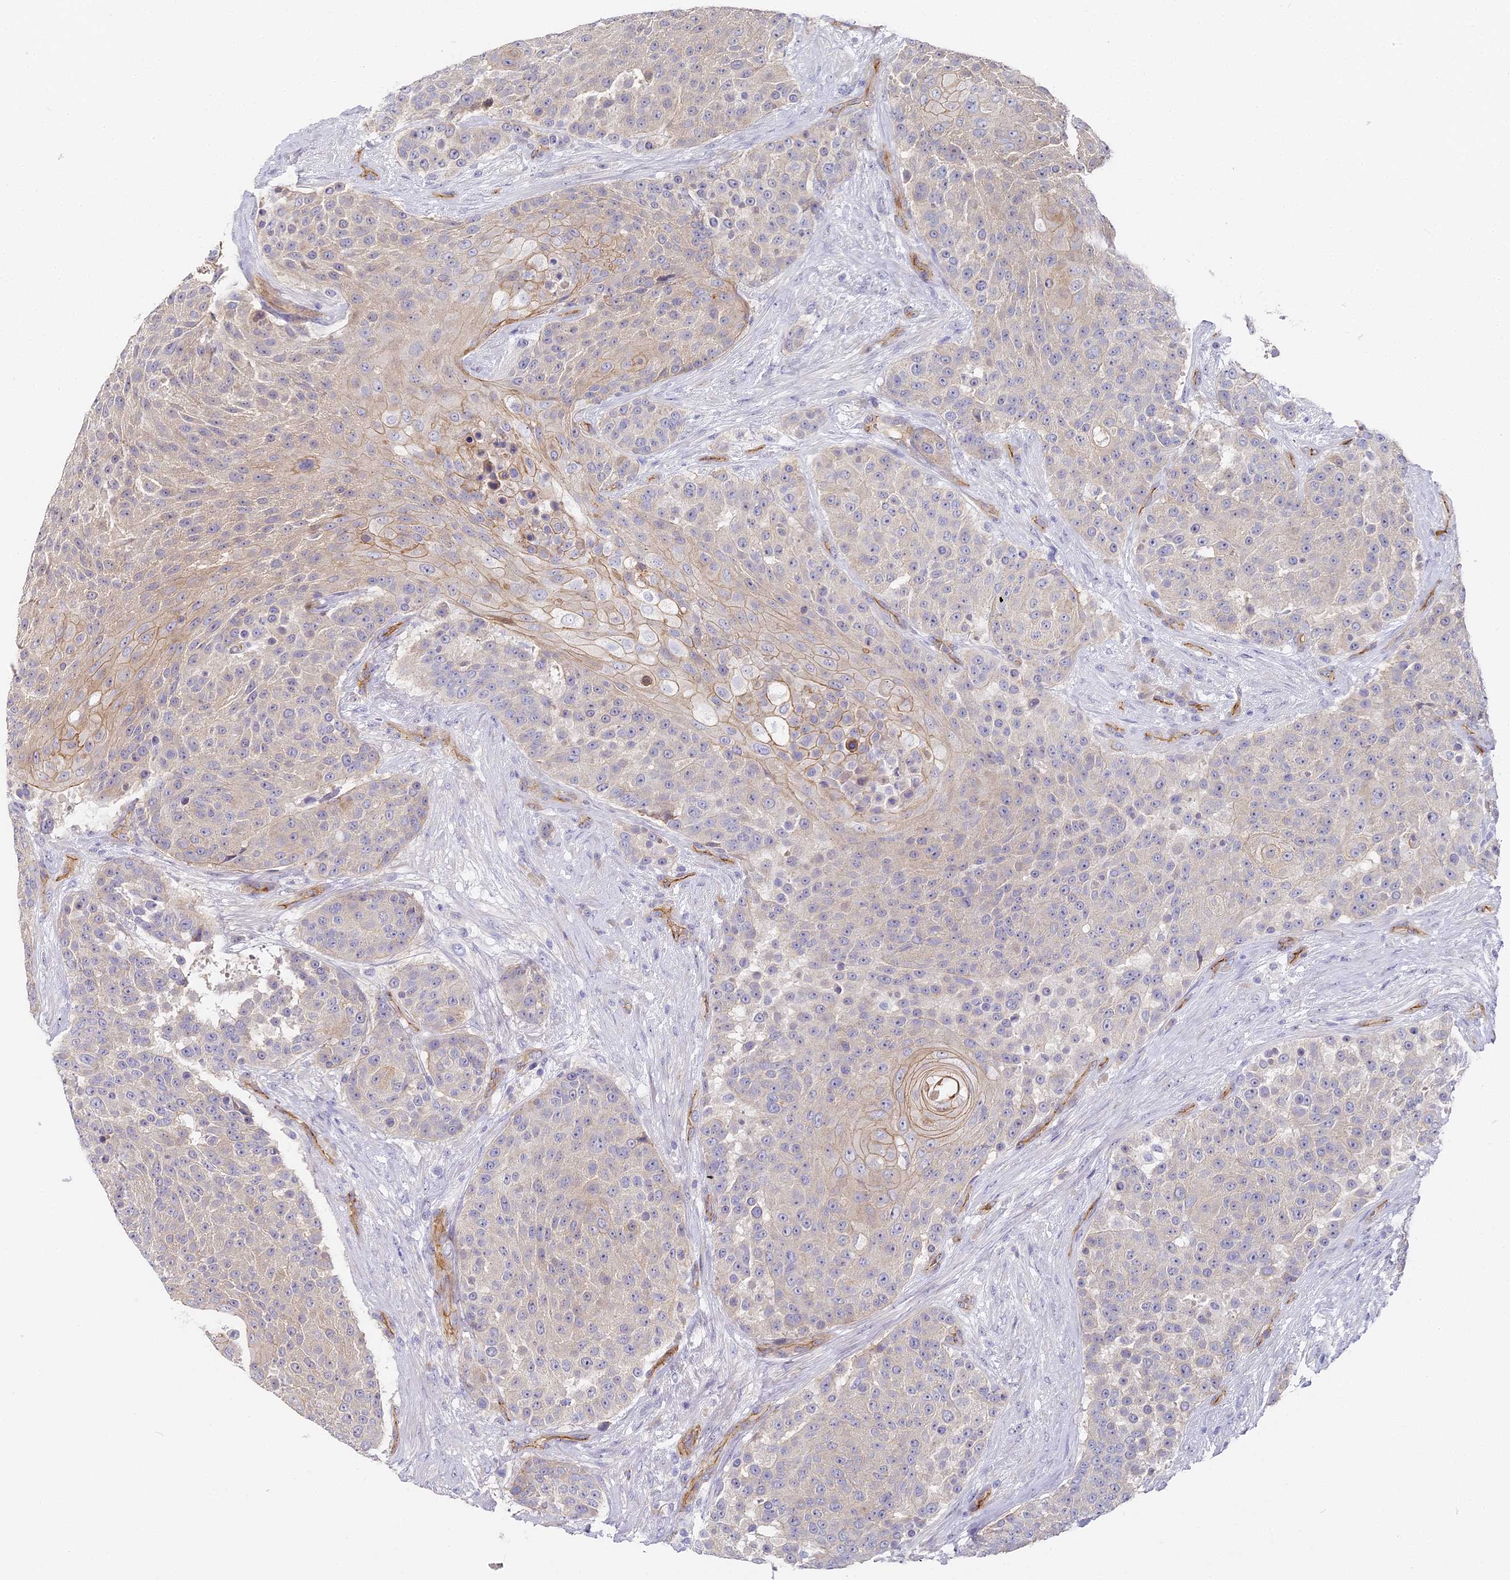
{"staining": {"intensity": "negative", "quantity": "none", "location": "none"}, "tissue": "urothelial cancer", "cell_type": "Tumor cells", "image_type": "cancer", "snomed": [{"axis": "morphology", "description": "Urothelial carcinoma, High grade"}, {"axis": "topography", "description": "Urinary bladder"}], "caption": "Human high-grade urothelial carcinoma stained for a protein using immunohistochemistry (IHC) shows no staining in tumor cells.", "gene": "CCDC30", "patient": {"sex": "female", "age": 63}}